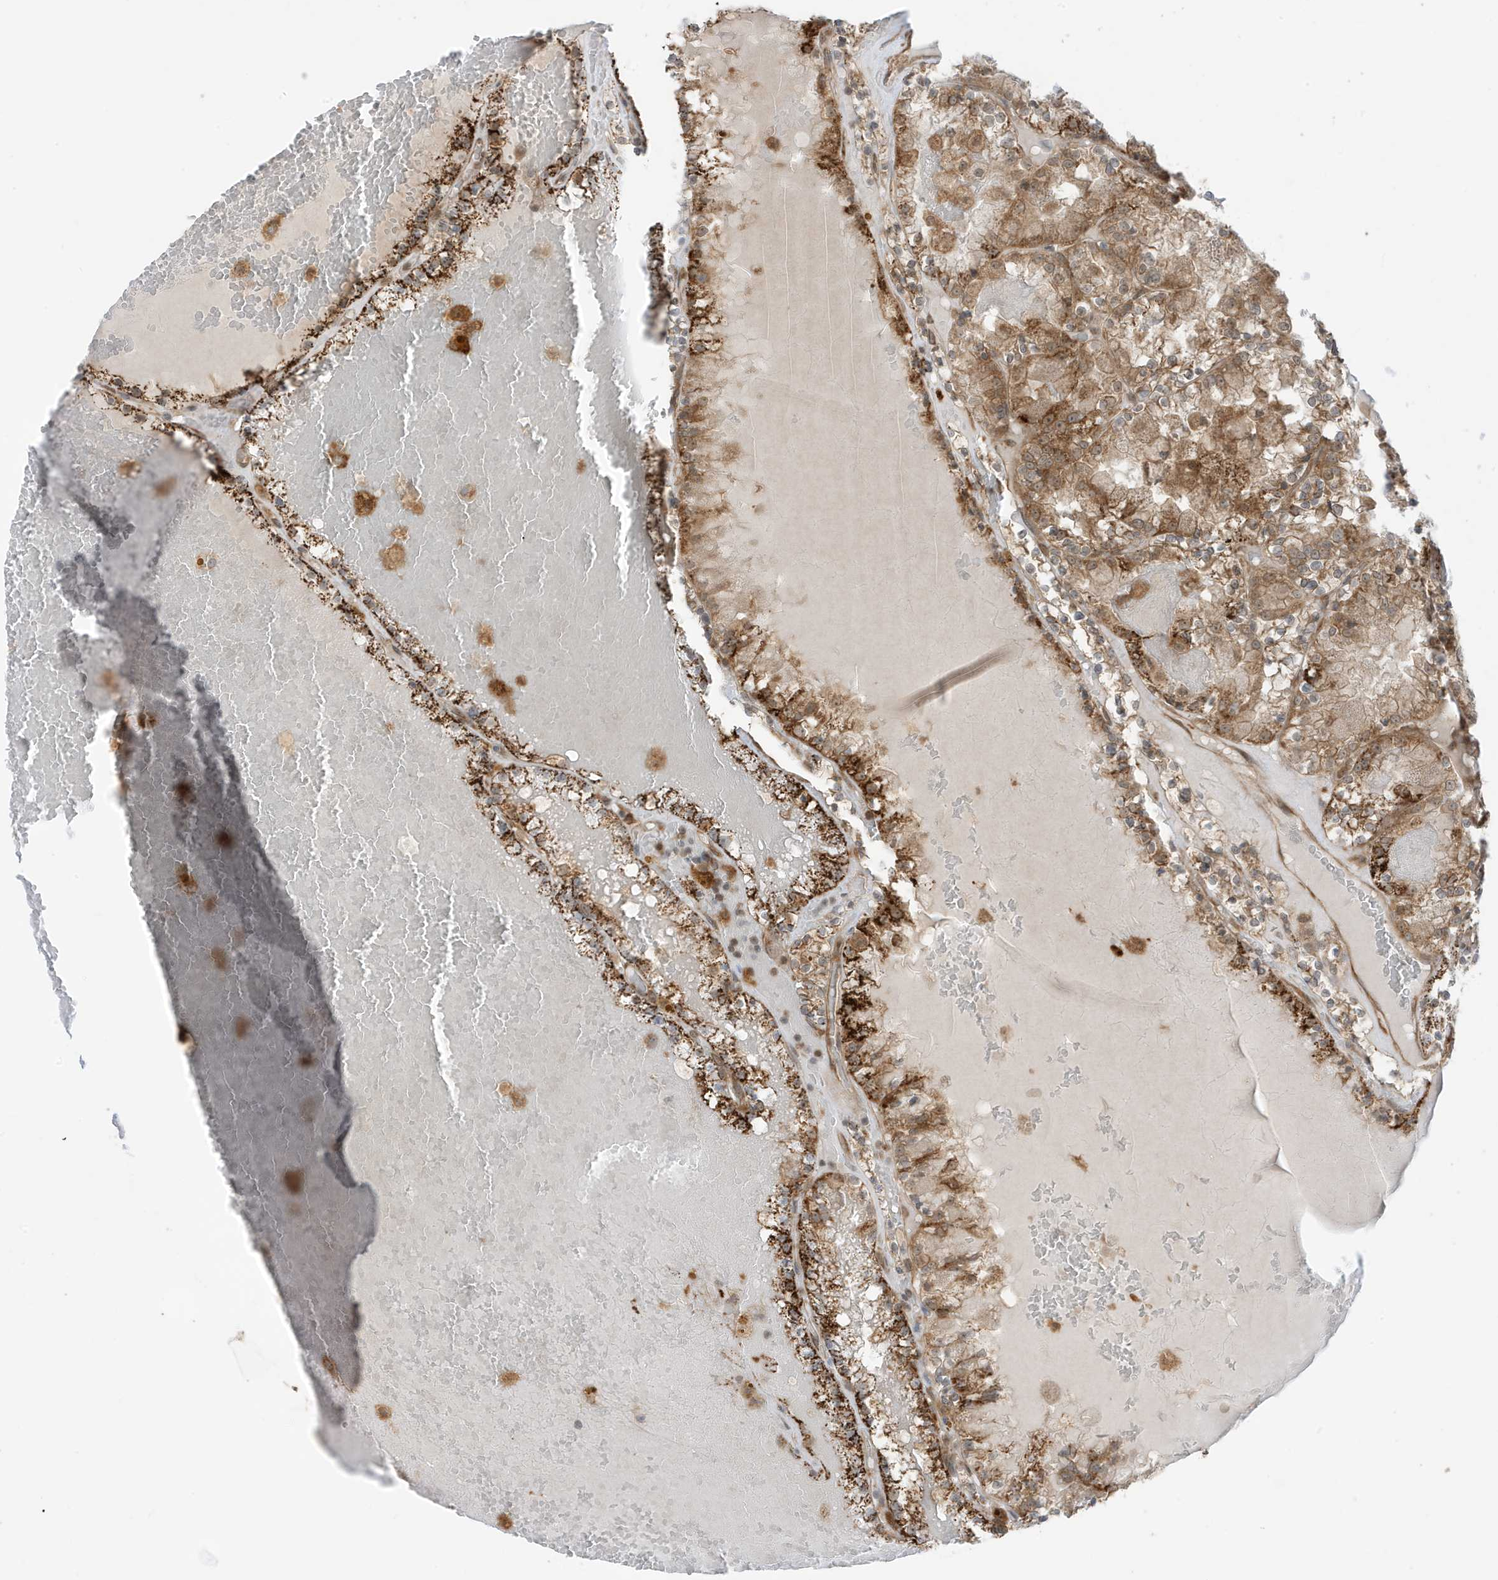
{"staining": {"intensity": "strong", "quantity": ">75%", "location": "cytoplasmic/membranous"}, "tissue": "renal cancer", "cell_type": "Tumor cells", "image_type": "cancer", "snomed": [{"axis": "morphology", "description": "Adenocarcinoma, NOS"}, {"axis": "topography", "description": "Kidney"}], "caption": "The photomicrograph displays staining of renal cancer, revealing strong cytoplasmic/membranous protein expression (brown color) within tumor cells.", "gene": "DHX36", "patient": {"sex": "female", "age": 56}}